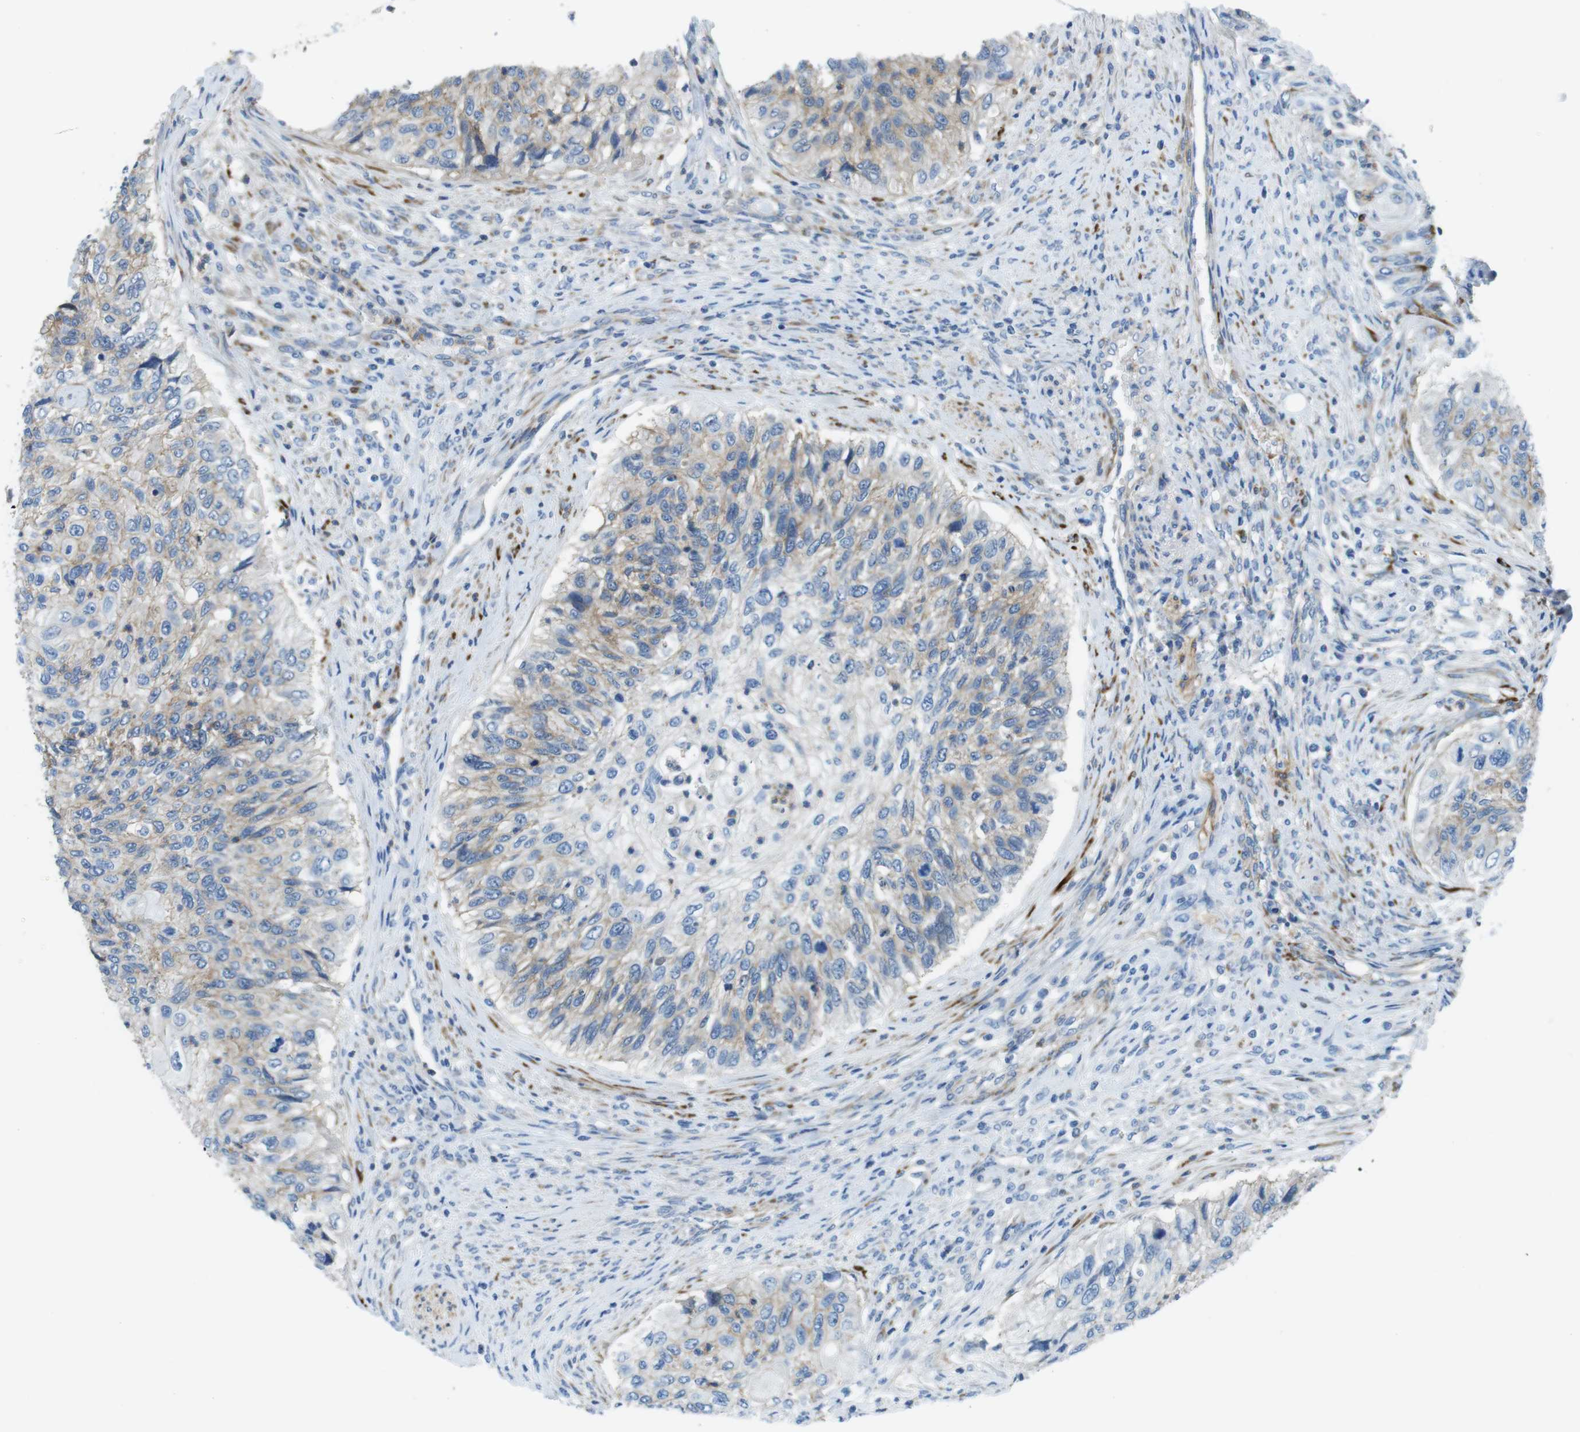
{"staining": {"intensity": "weak", "quantity": ">75%", "location": "cytoplasmic/membranous"}, "tissue": "urothelial cancer", "cell_type": "Tumor cells", "image_type": "cancer", "snomed": [{"axis": "morphology", "description": "Urothelial carcinoma, High grade"}, {"axis": "topography", "description": "Urinary bladder"}], "caption": "Immunohistochemical staining of urothelial carcinoma (high-grade) exhibits weak cytoplasmic/membranous protein staining in about >75% of tumor cells. The staining is performed using DAB brown chromogen to label protein expression. The nuclei are counter-stained blue using hematoxylin.", "gene": "EMP2", "patient": {"sex": "female", "age": 60}}